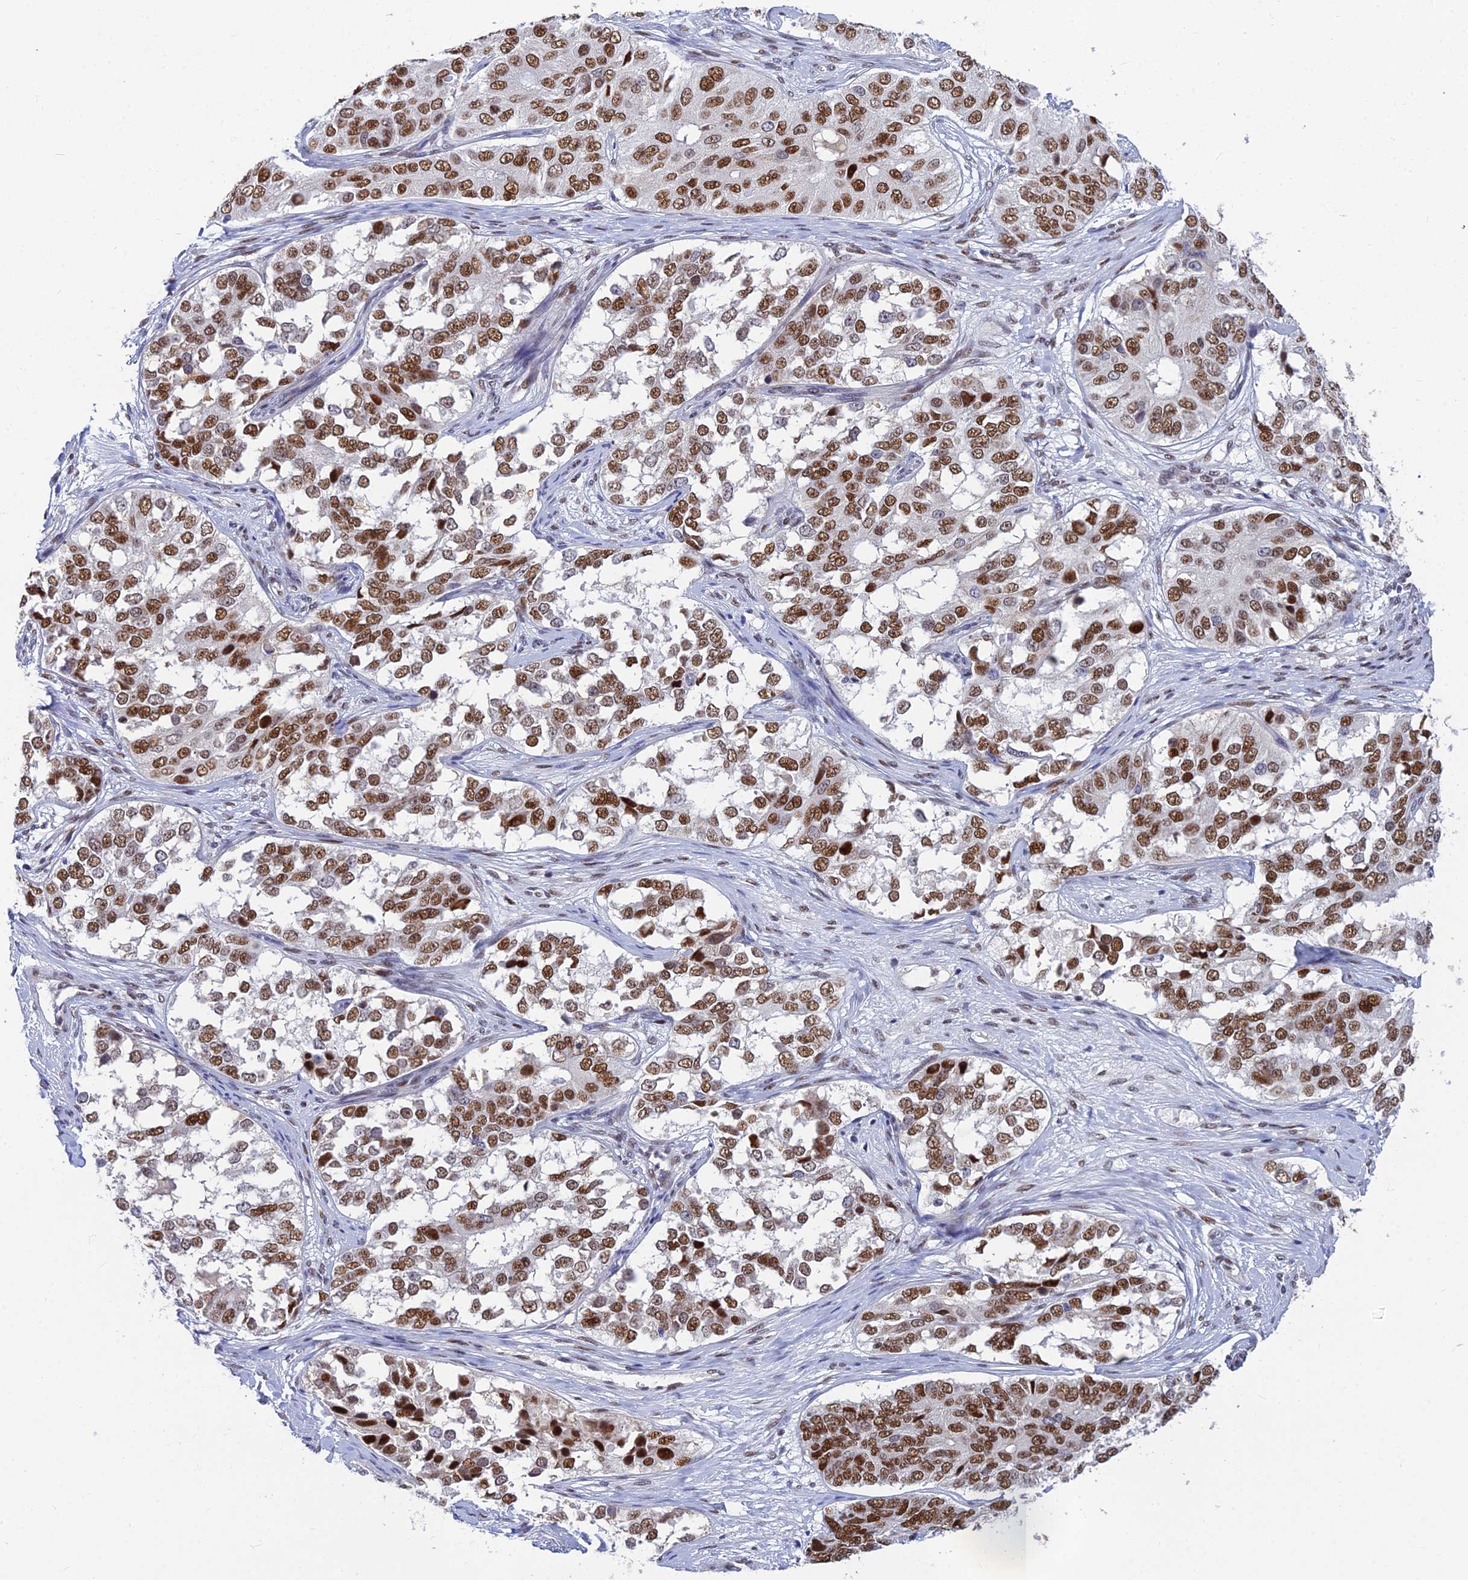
{"staining": {"intensity": "moderate", "quantity": ">75%", "location": "nuclear"}, "tissue": "ovarian cancer", "cell_type": "Tumor cells", "image_type": "cancer", "snomed": [{"axis": "morphology", "description": "Carcinoma, endometroid"}, {"axis": "topography", "description": "Ovary"}], "caption": "DAB (3,3'-diaminobenzidine) immunohistochemical staining of human ovarian cancer (endometroid carcinoma) exhibits moderate nuclear protein staining in about >75% of tumor cells.", "gene": "CLK4", "patient": {"sex": "female", "age": 51}}